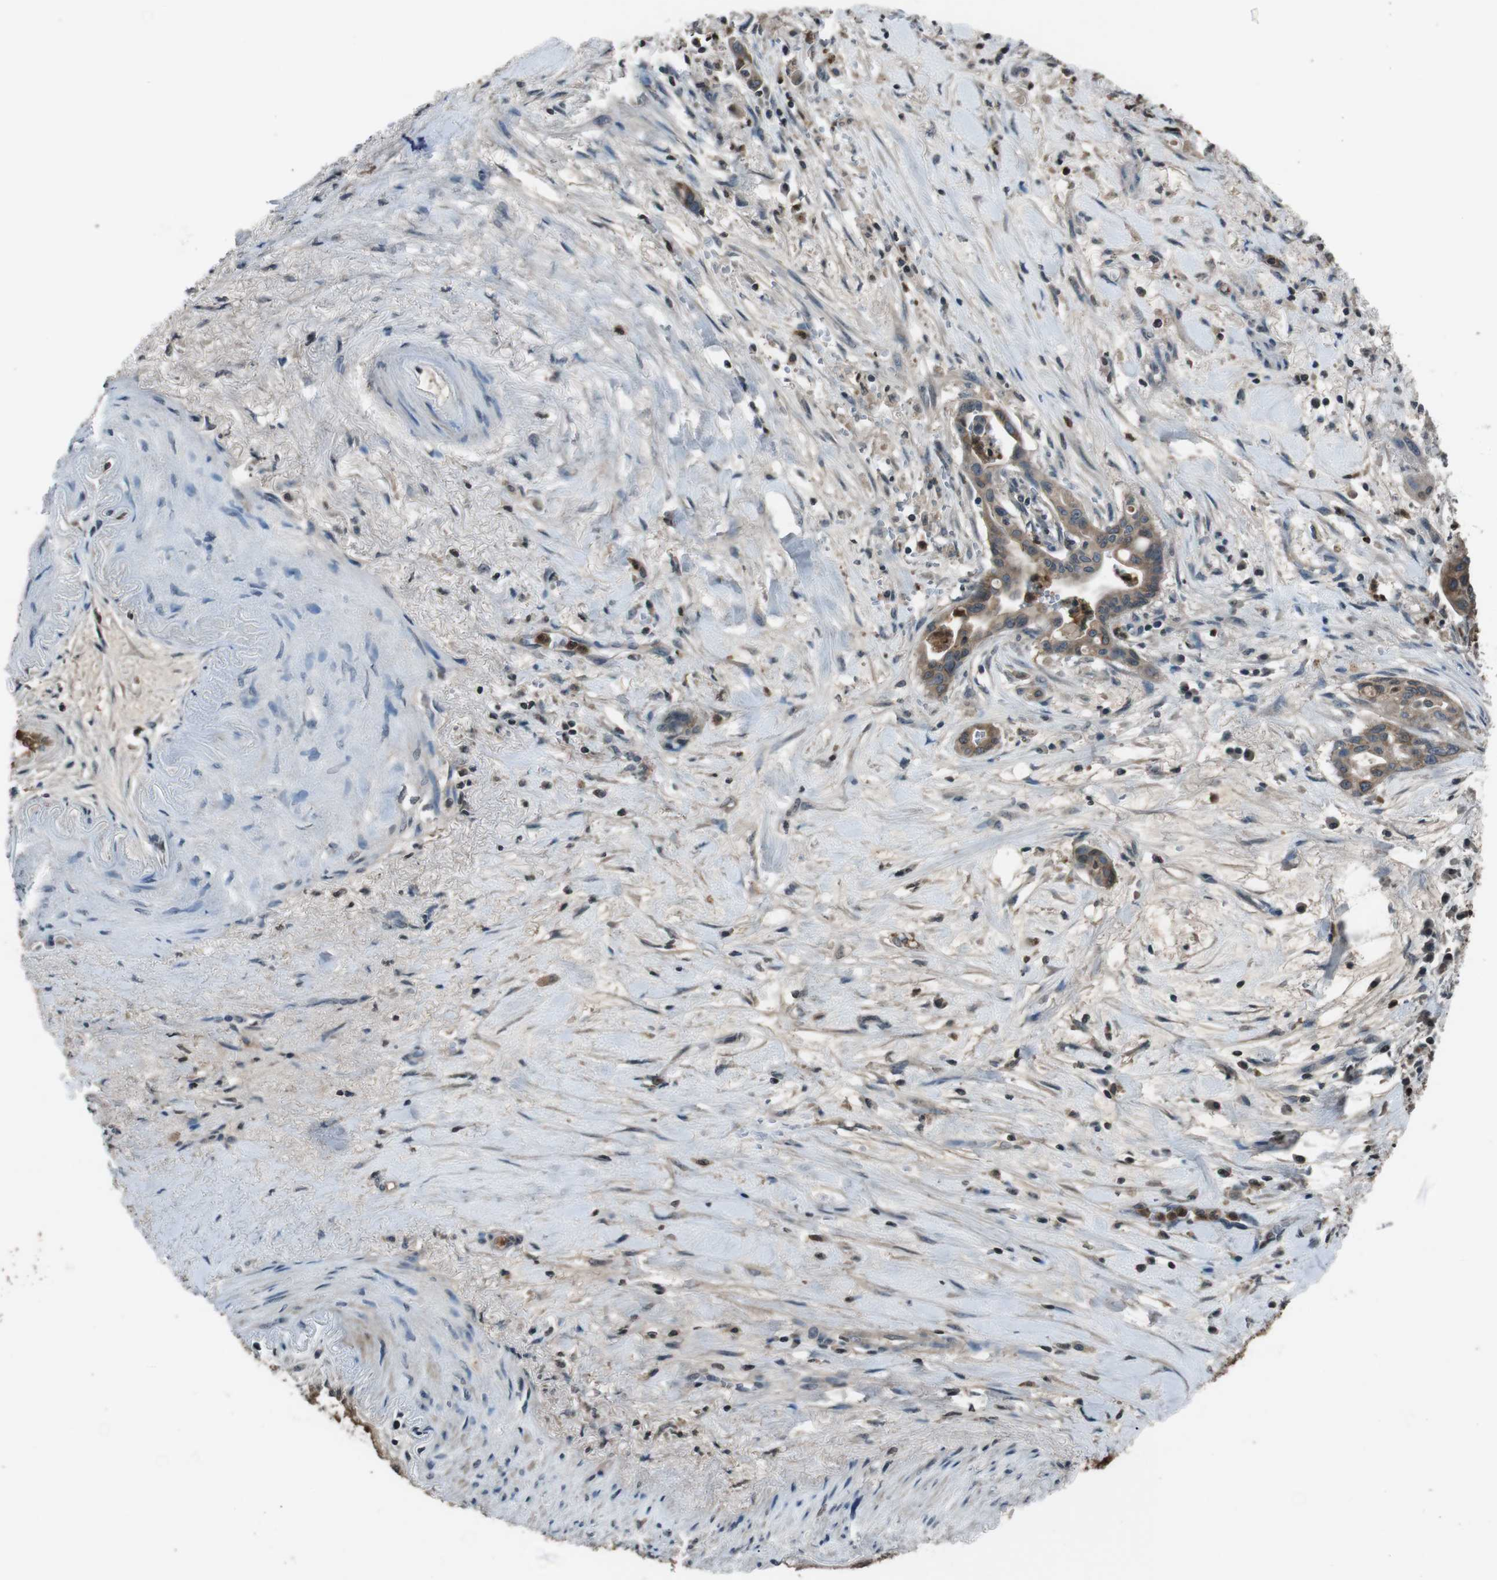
{"staining": {"intensity": "moderate", "quantity": "<25%", "location": "cytoplasmic/membranous"}, "tissue": "pancreatic cancer", "cell_type": "Tumor cells", "image_type": "cancer", "snomed": [{"axis": "morphology", "description": "Adenocarcinoma, NOS"}, {"axis": "topography", "description": "Pancreas"}], "caption": "Immunohistochemical staining of pancreatic cancer reveals low levels of moderate cytoplasmic/membranous protein staining in about <25% of tumor cells.", "gene": "UGT1A6", "patient": {"sex": "male", "age": 70}}